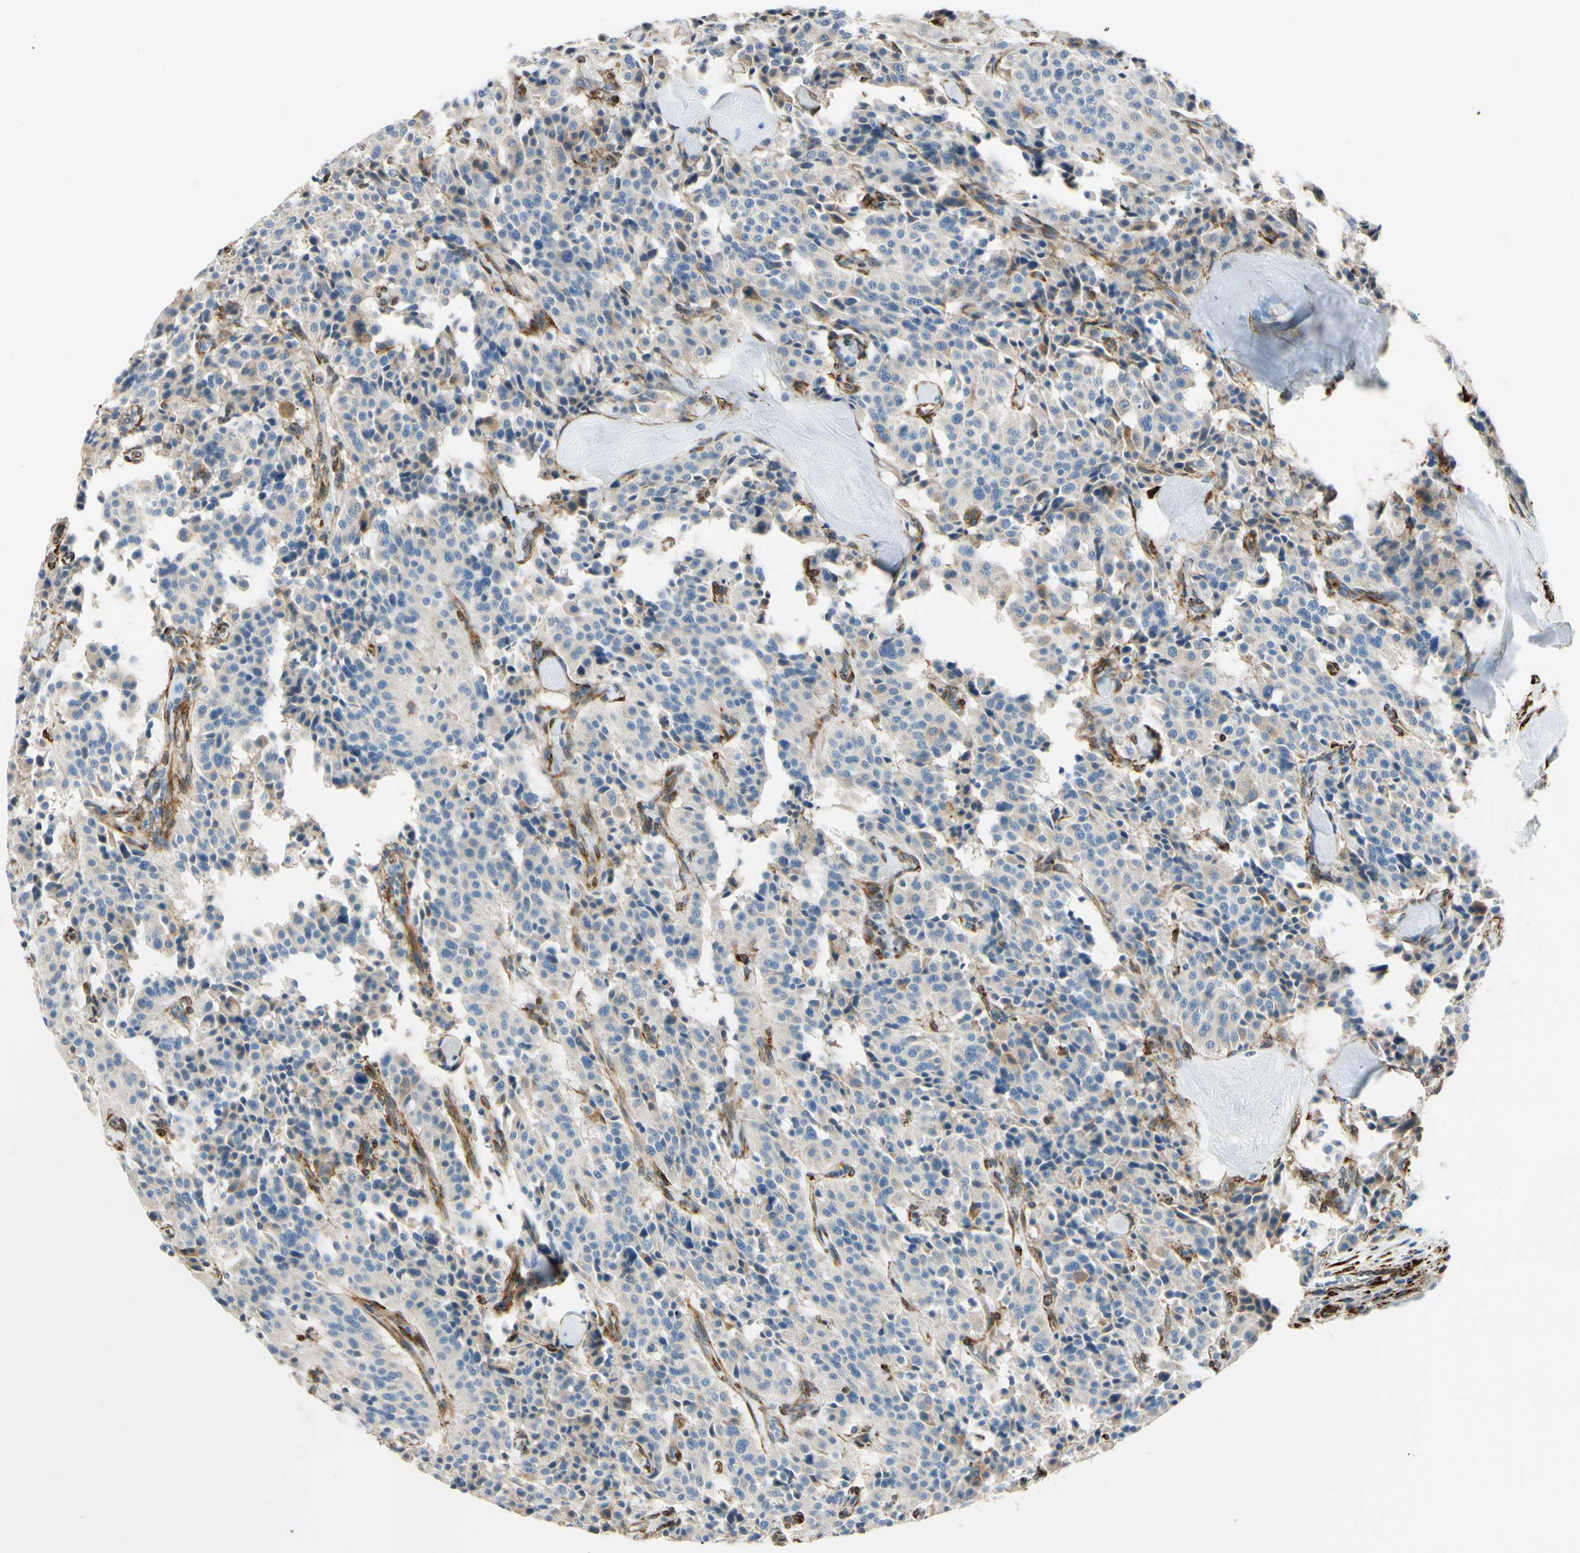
{"staining": {"intensity": "weak", "quantity": "<25%", "location": "cytoplasmic/membranous"}, "tissue": "carcinoid", "cell_type": "Tumor cells", "image_type": "cancer", "snomed": [{"axis": "morphology", "description": "Carcinoid, malignant, NOS"}, {"axis": "topography", "description": "Lung"}], "caption": "The micrograph demonstrates no significant positivity in tumor cells of malignant carcinoid.", "gene": "FKBP7", "patient": {"sex": "male", "age": 30}}